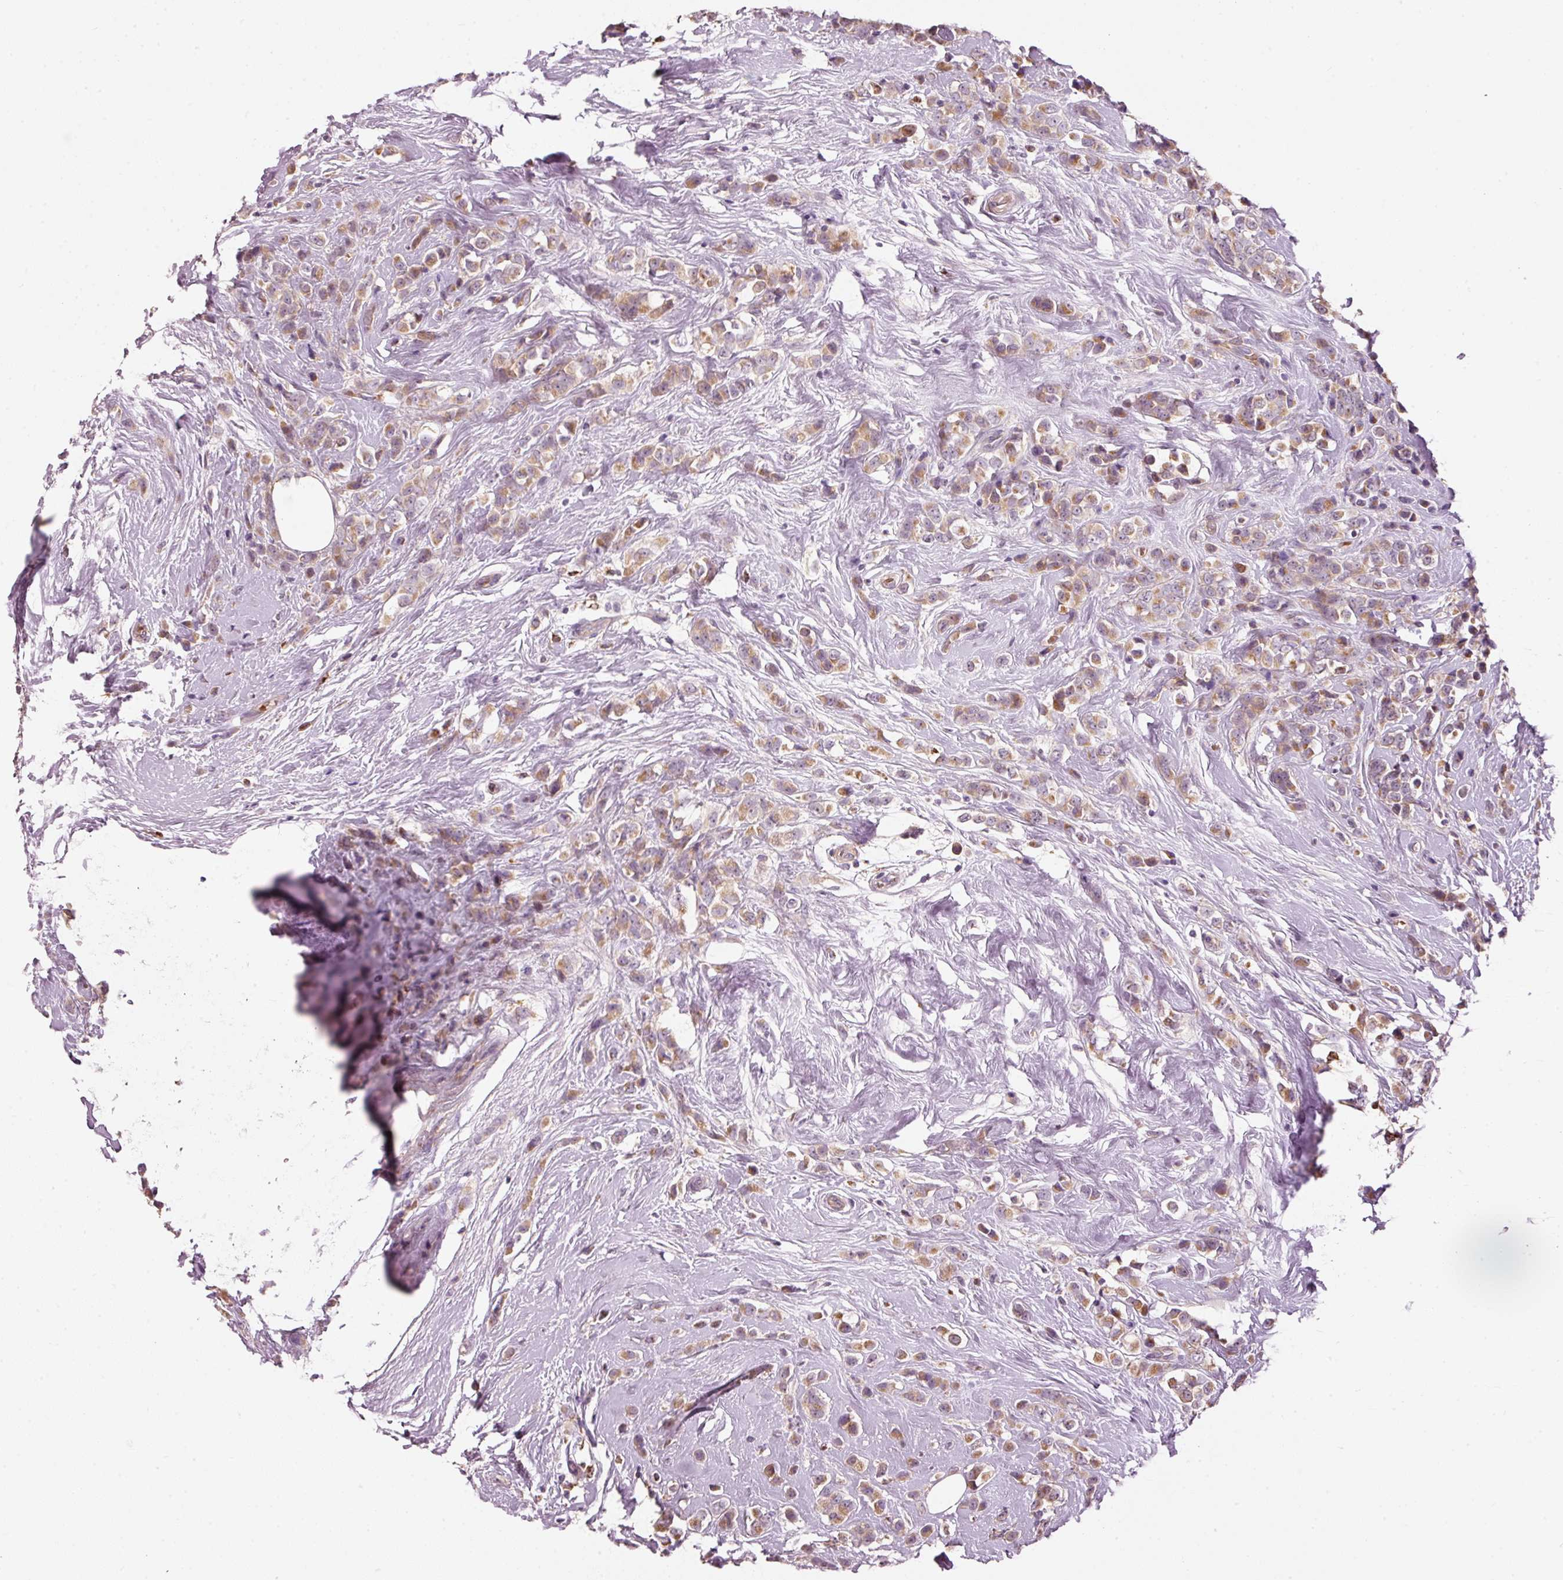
{"staining": {"intensity": "moderate", "quantity": ">75%", "location": "cytoplasmic/membranous"}, "tissue": "breast cancer", "cell_type": "Tumor cells", "image_type": "cancer", "snomed": [{"axis": "morphology", "description": "Duct carcinoma"}, {"axis": "topography", "description": "Breast"}], "caption": "This histopathology image demonstrates invasive ductal carcinoma (breast) stained with immunohistochemistry (IHC) to label a protein in brown. The cytoplasmic/membranous of tumor cells show moderate positivity for the protein. Nuclei are counter-stained blue.", "gene": "KLHL21", "patient": {"sex": "female", "age": 80}}